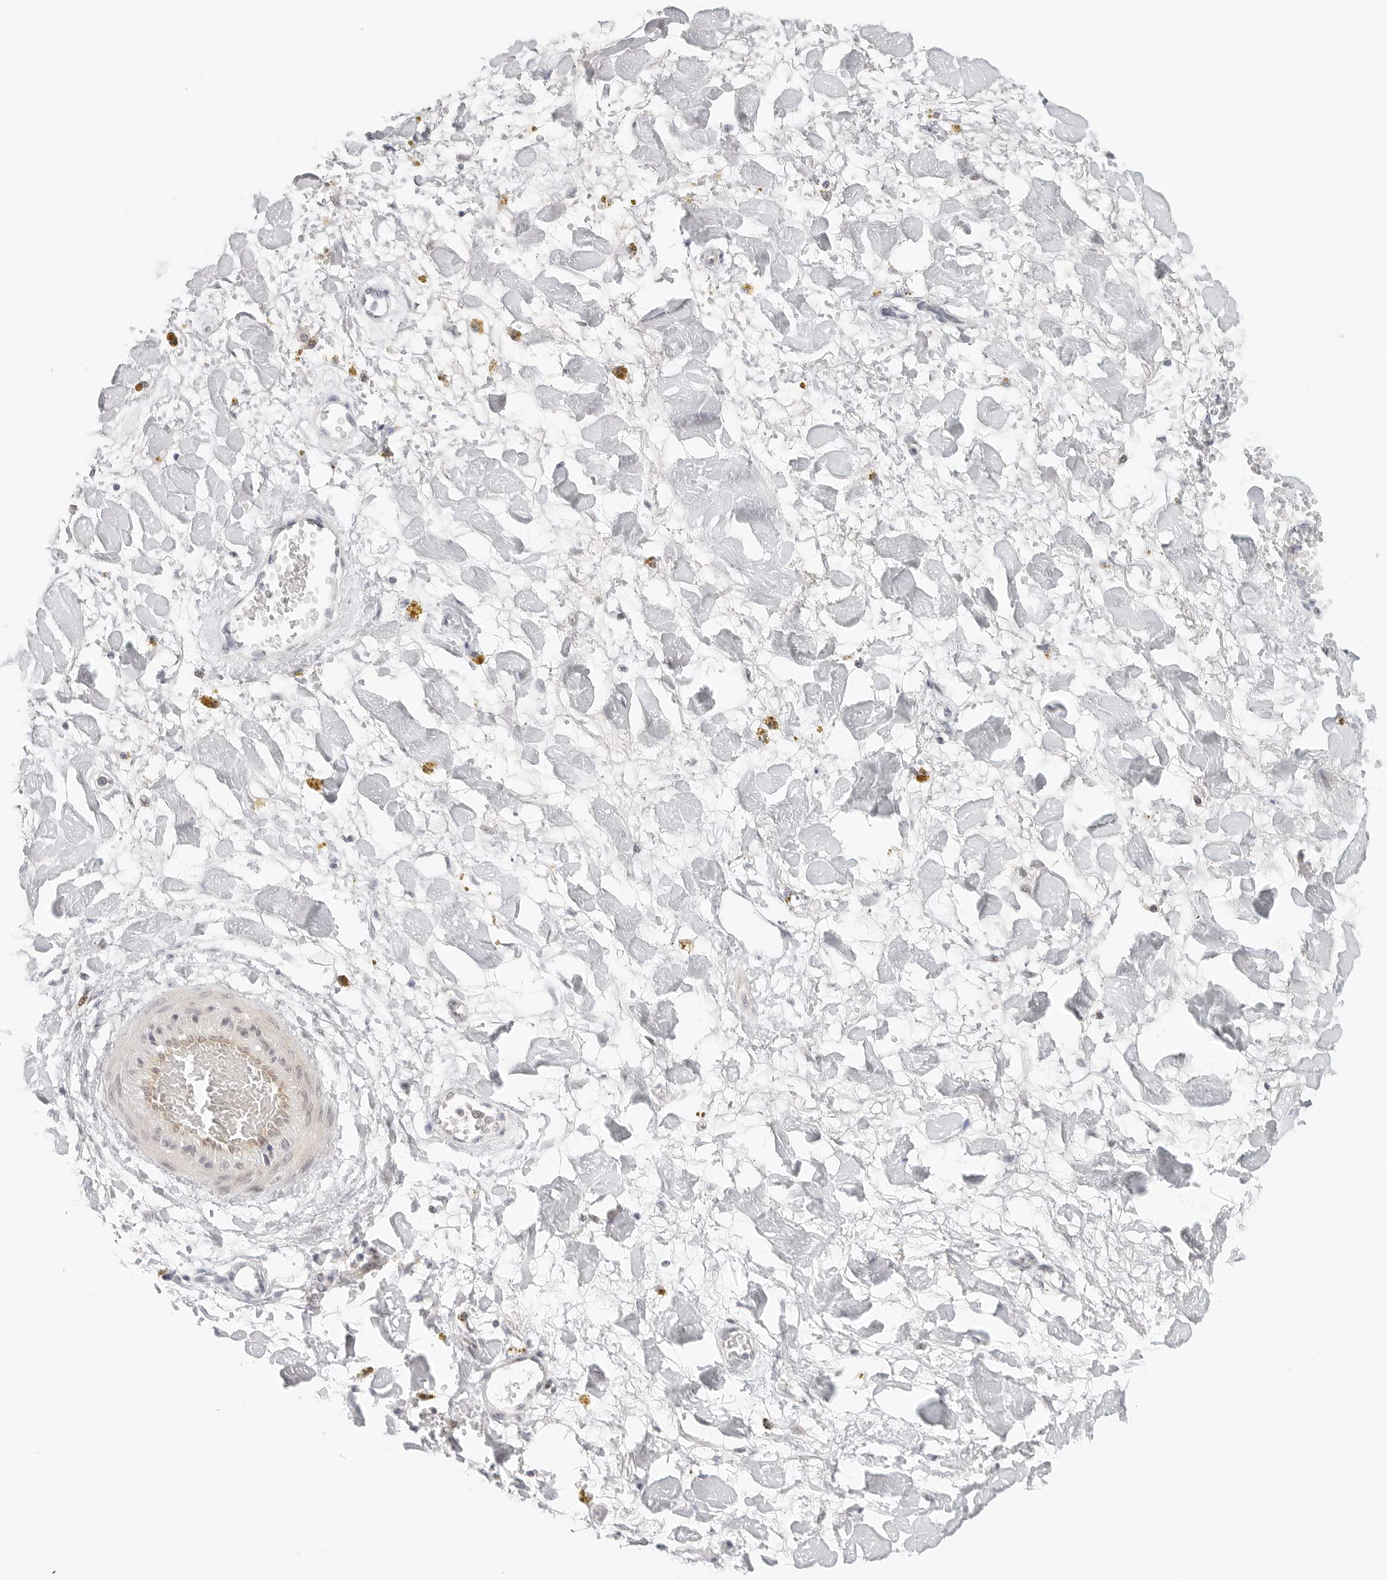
{"staining": {"intensity": "negative", "quantity": "none", "location": "none"}, "tissue": "adipose tissue", "cell_type": "Adipocytes", "image_type": "normal", "snomed": [{"axis": "morphology", "description": "Normal tissue, NOS"}, {"axis": "topography", "description": "Kidney"}, {"axis": "topography", "description": "Peripheral nerve tissue"}], "caption": "Adipocytes are negative for protein expression in normal human adipose tissue.", "gene": "TSEN2", "patient": {"sex": "male", "age": 7}}